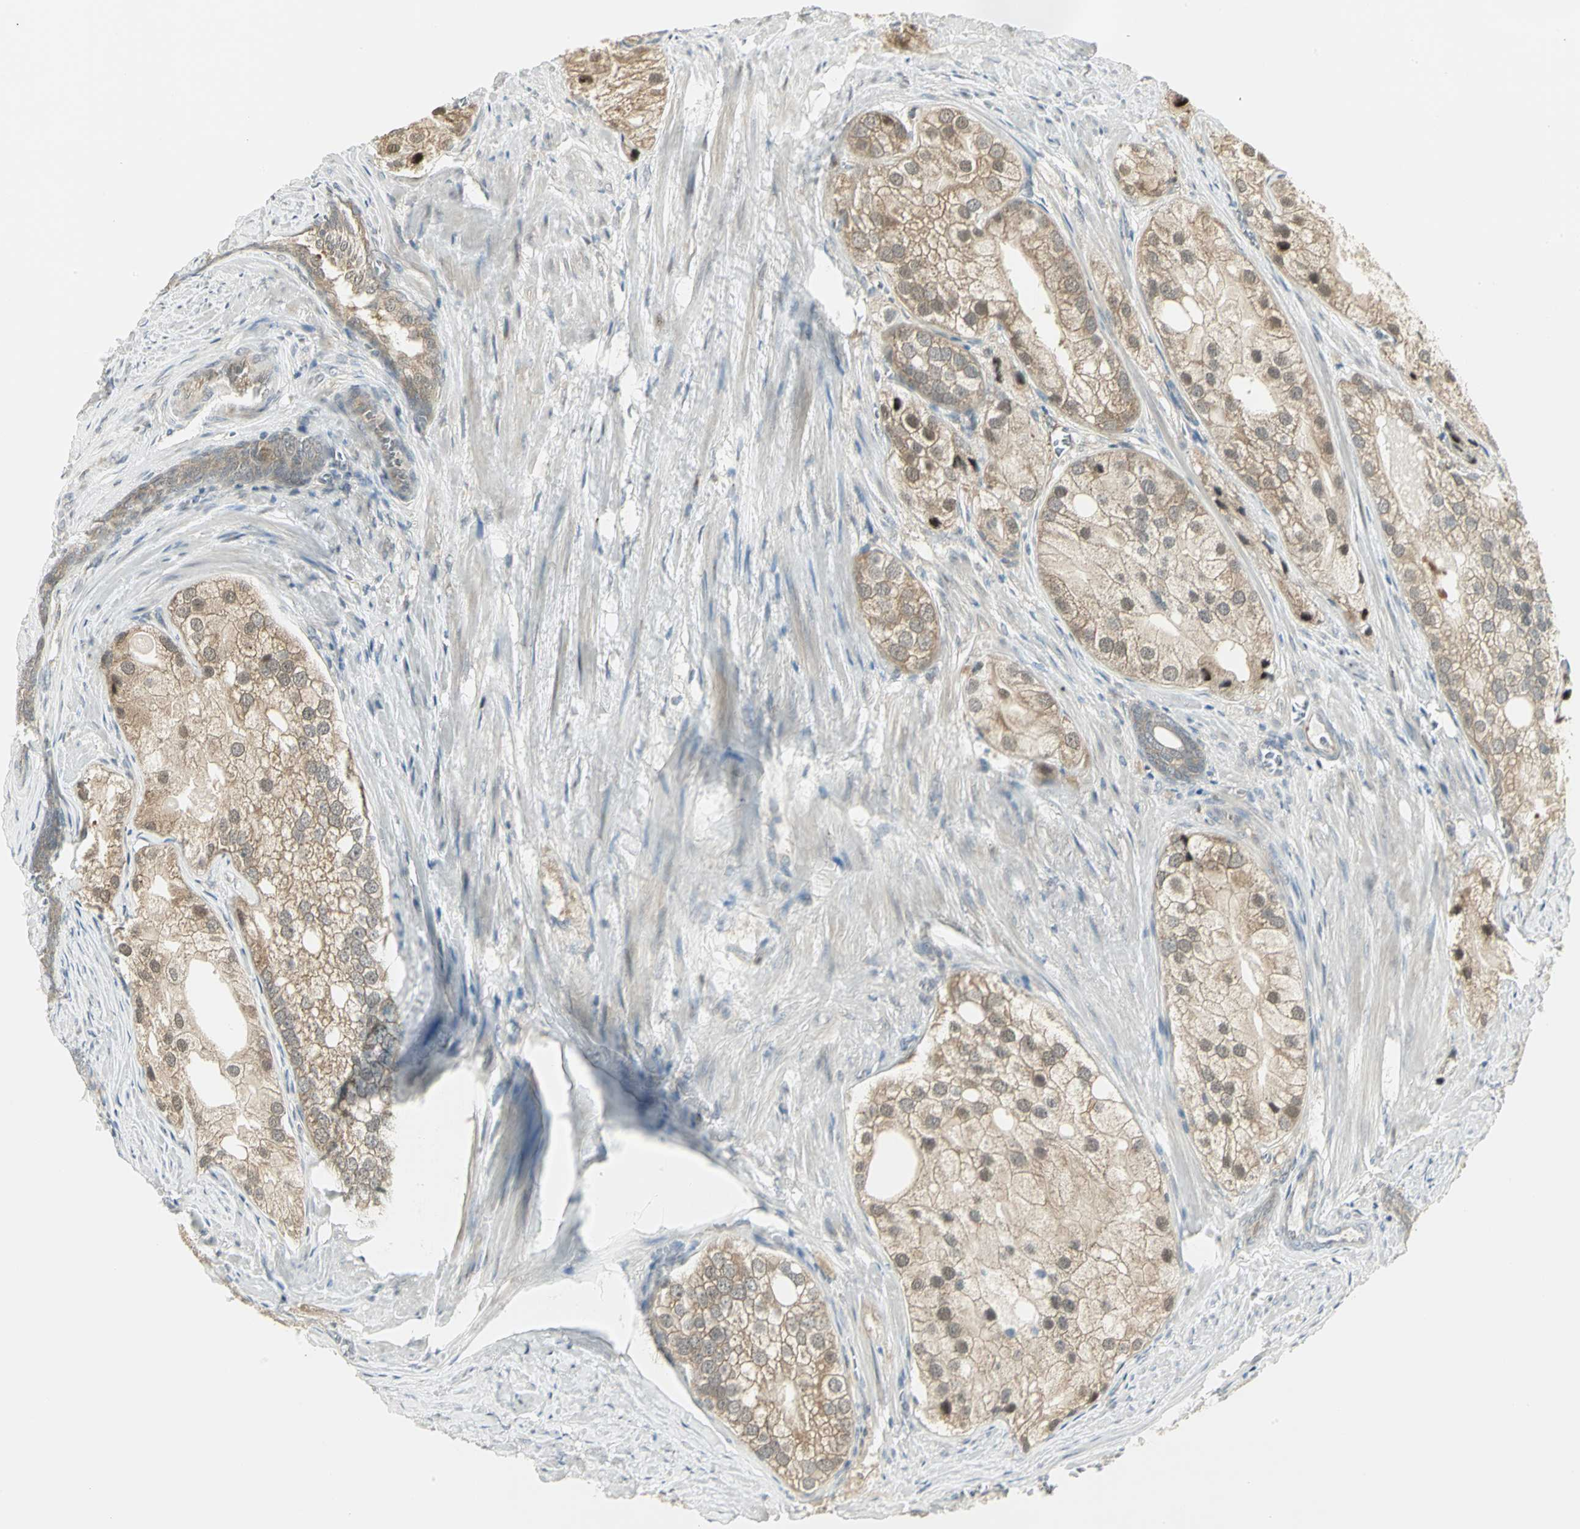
{"staining": {"intensity": "weak", "quantity": ">75%", "location": "cytoplasmic/membranous"}, "tissue": "prostate cancer", "cell_type": "Tumor cells", "image_type": "cancer", "snomed": [{"axis": "morphology", "description": "Adenocarcinoma, Low grade"}, {"axis": "topography", "description": "Prostate"}], "caption": "Immunohistochemistry (IHC) histopathology image of human low-grade adenocarcinoma (prostate) stained for a protein (brown), which exhibits low levels of weak cytoplasmic/membranous staining in approximately >75% of tumor cells.", "gene": "PSMC4", "patient": {"sex": "male", "age": 69}}